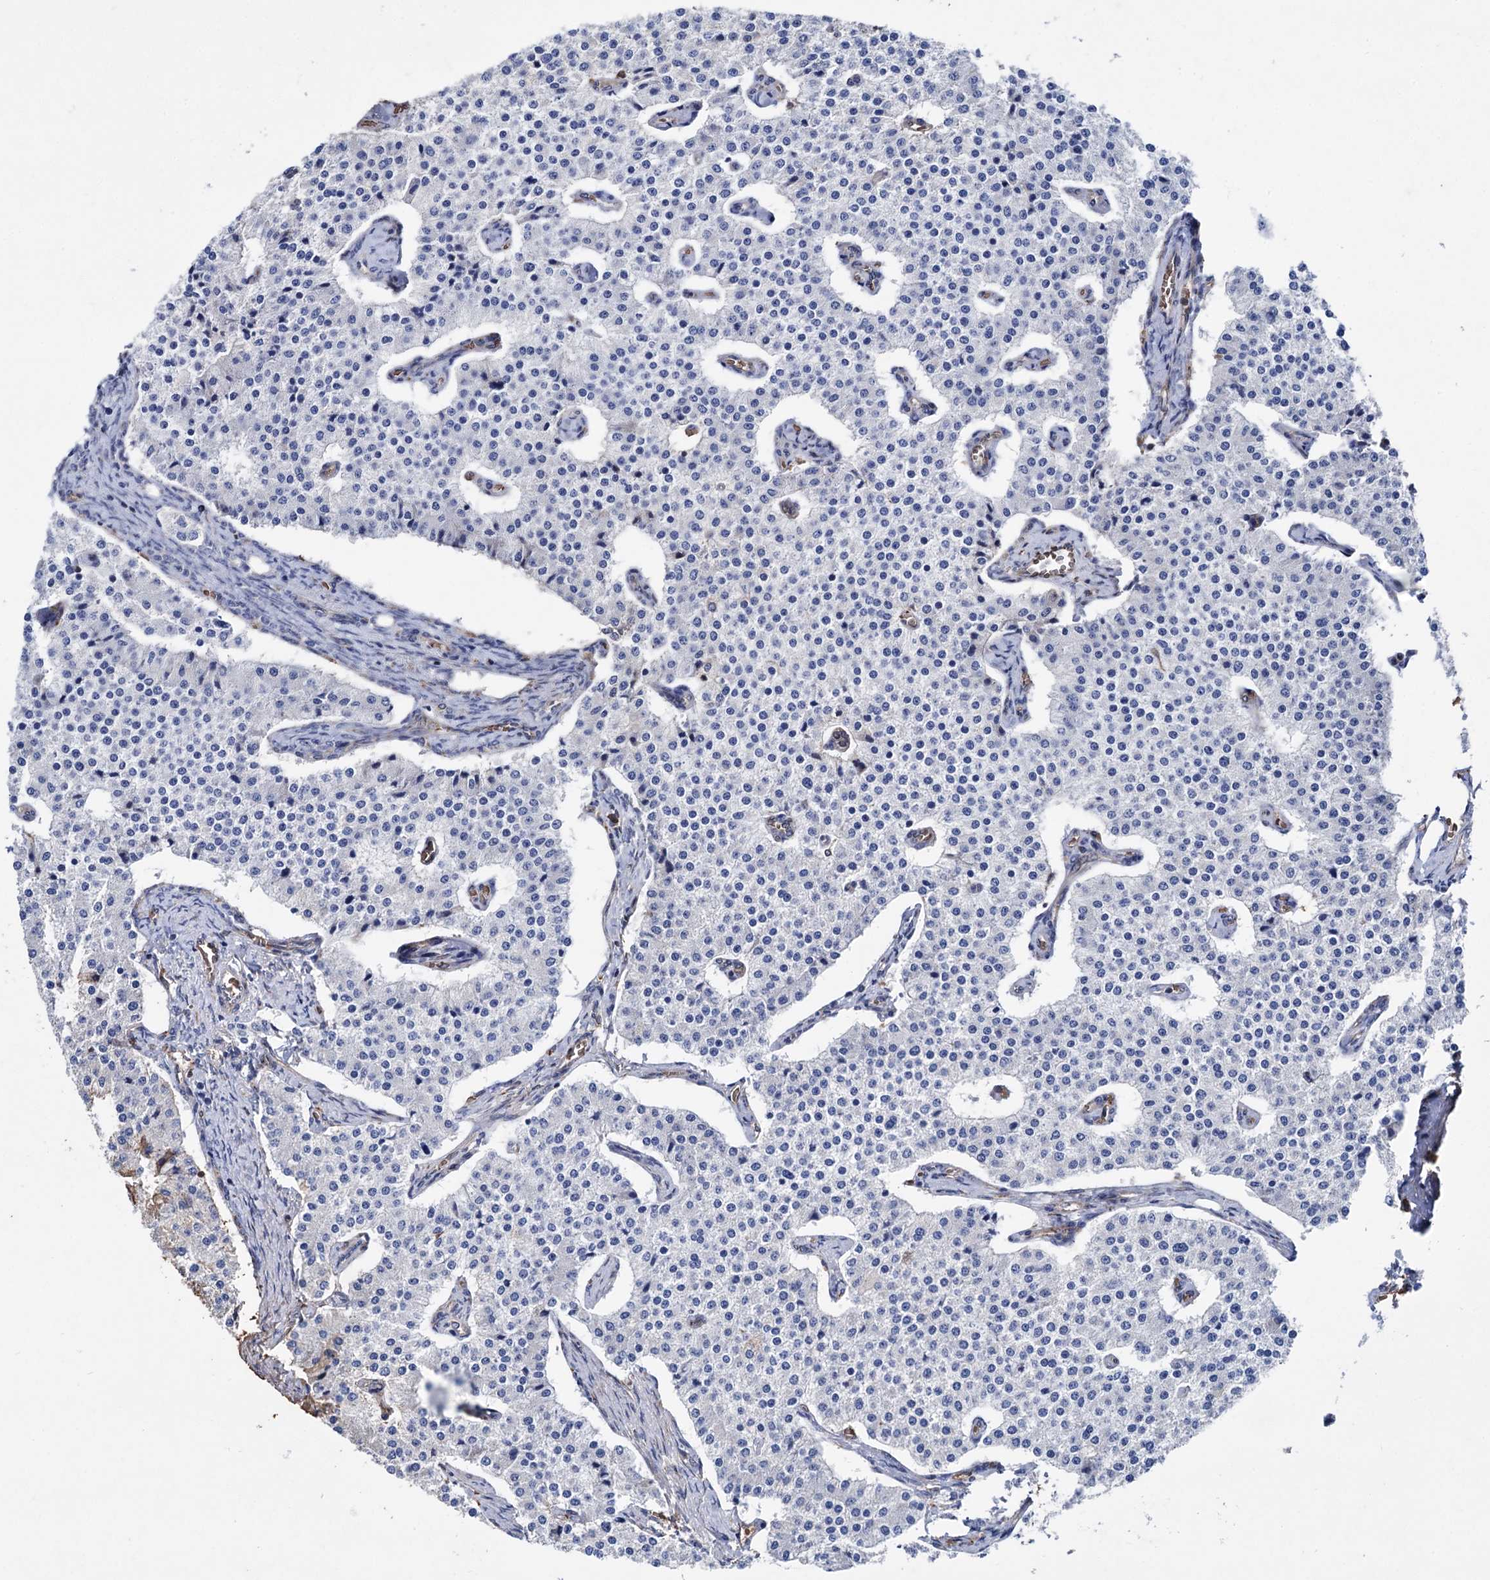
{"staining": {"intensity": "negative", "quantity": "none", "location": "none"}, "tissue": "carcinoid", "cell_type": "Tumor cells", "image_type": "cancer", "snomed": [{"axis": "morphology", "description": "Carcinoid, malignant, NOS"}, {"axis": "topography", "description": "Colon"}], "caption": "Tumor cells show no significant staining in carcinoid.", "gene": "STING1", "patient": {"sex": "female", "age": 52}}